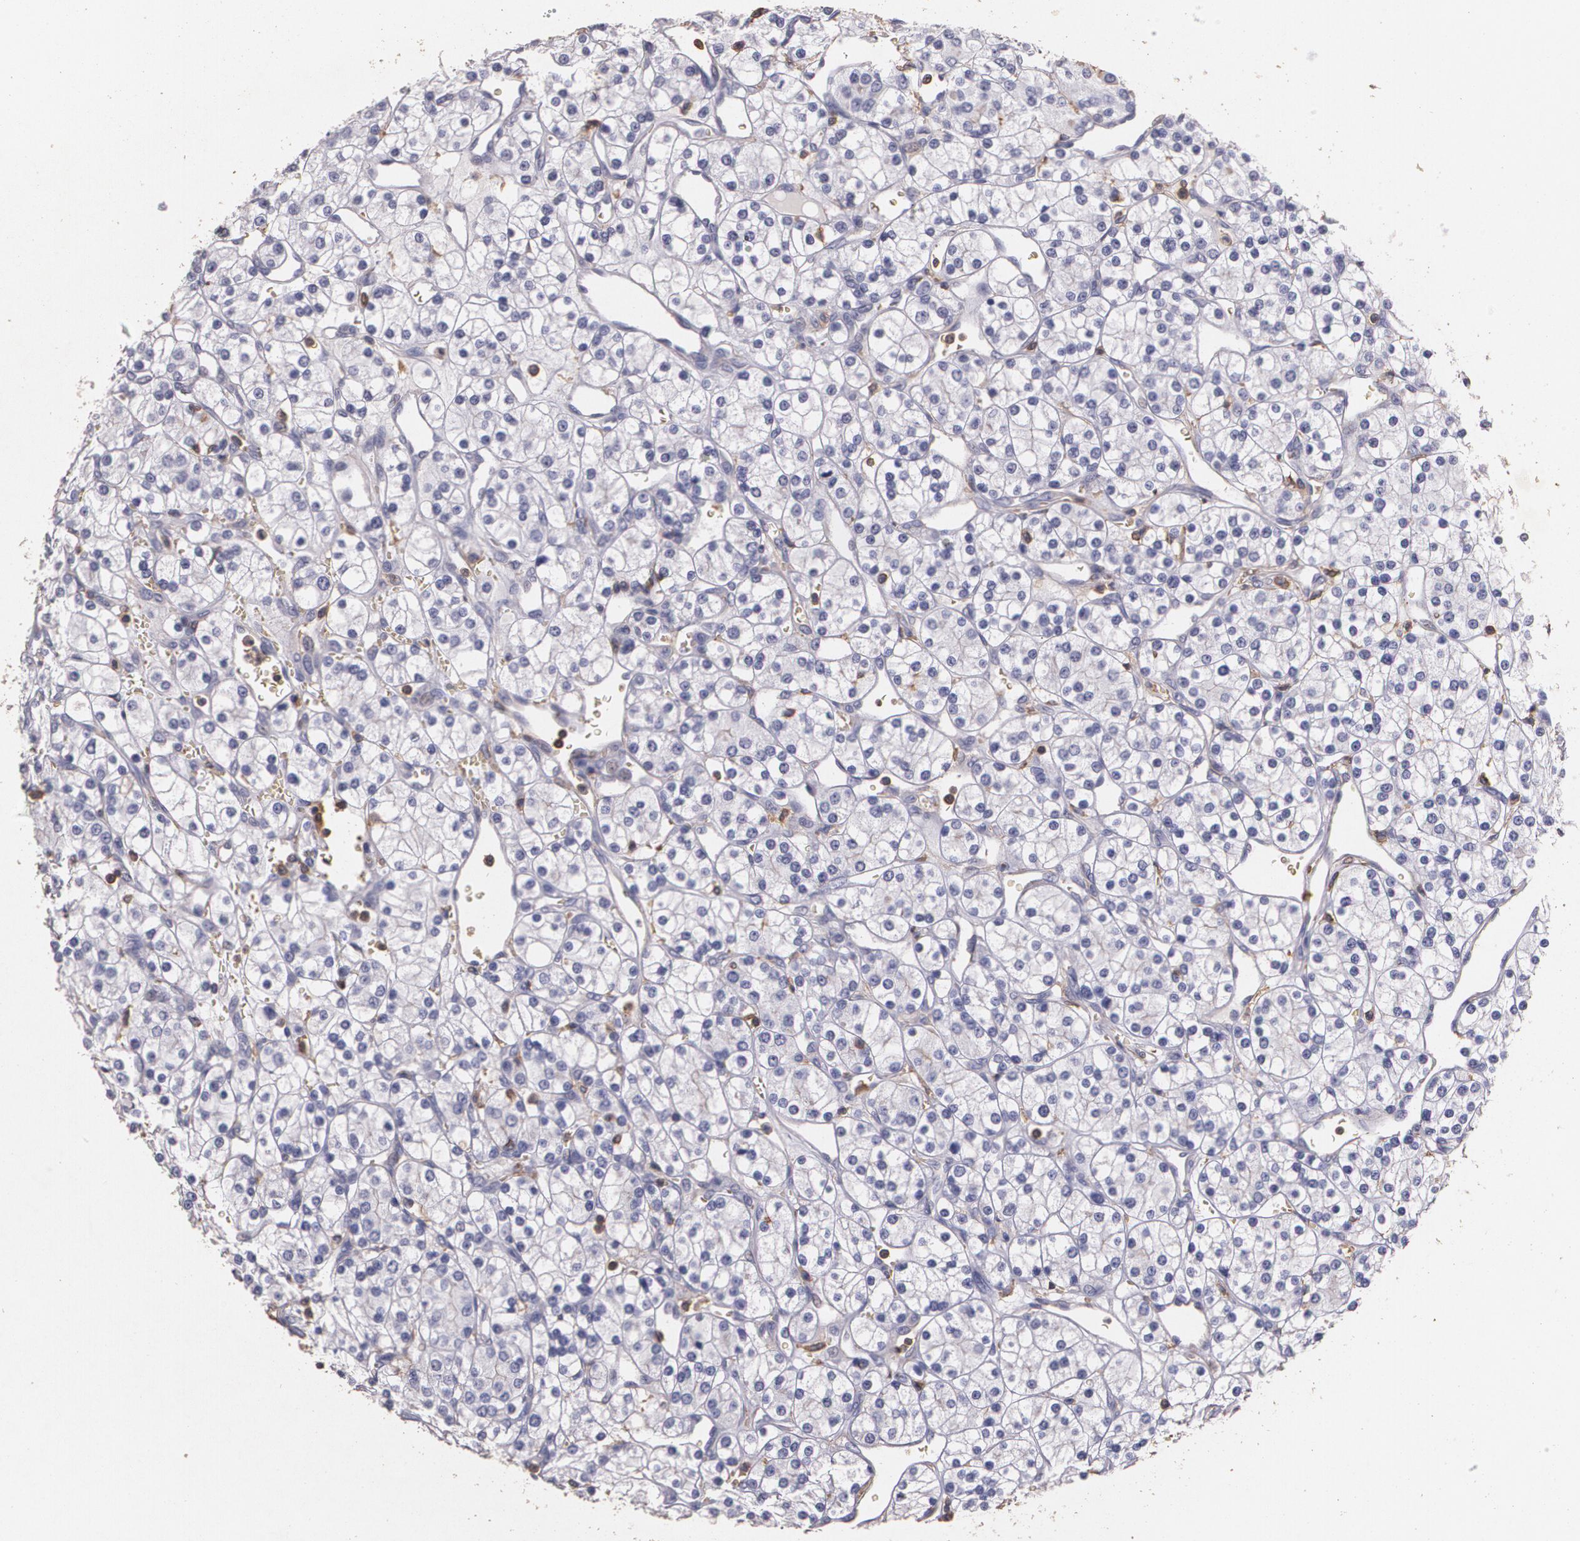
{"staining": {"intensity": "negative", "quantity": "none", "location": "none"}, "tissue": "renal cancer", "cell_type": "Tumor cells", "image_type": "cancer", "snomed": [{"axis": "morphology", "description": "Adenocarcinoma, NOS"}, {"axis": "topography", "description": "Kidney"}], "caption": "This image is of renal adenocarcinoma stained with IHC to label a protein in brown with the nuclei are counter-stained blue. There is no positivity in tumor cells. (DAB (3,3'-diaminobenzidine) IHC with hematoxylin counter stain).", "gene": "TGFBR1", "patient": {"sex": "female", "age": 62}}